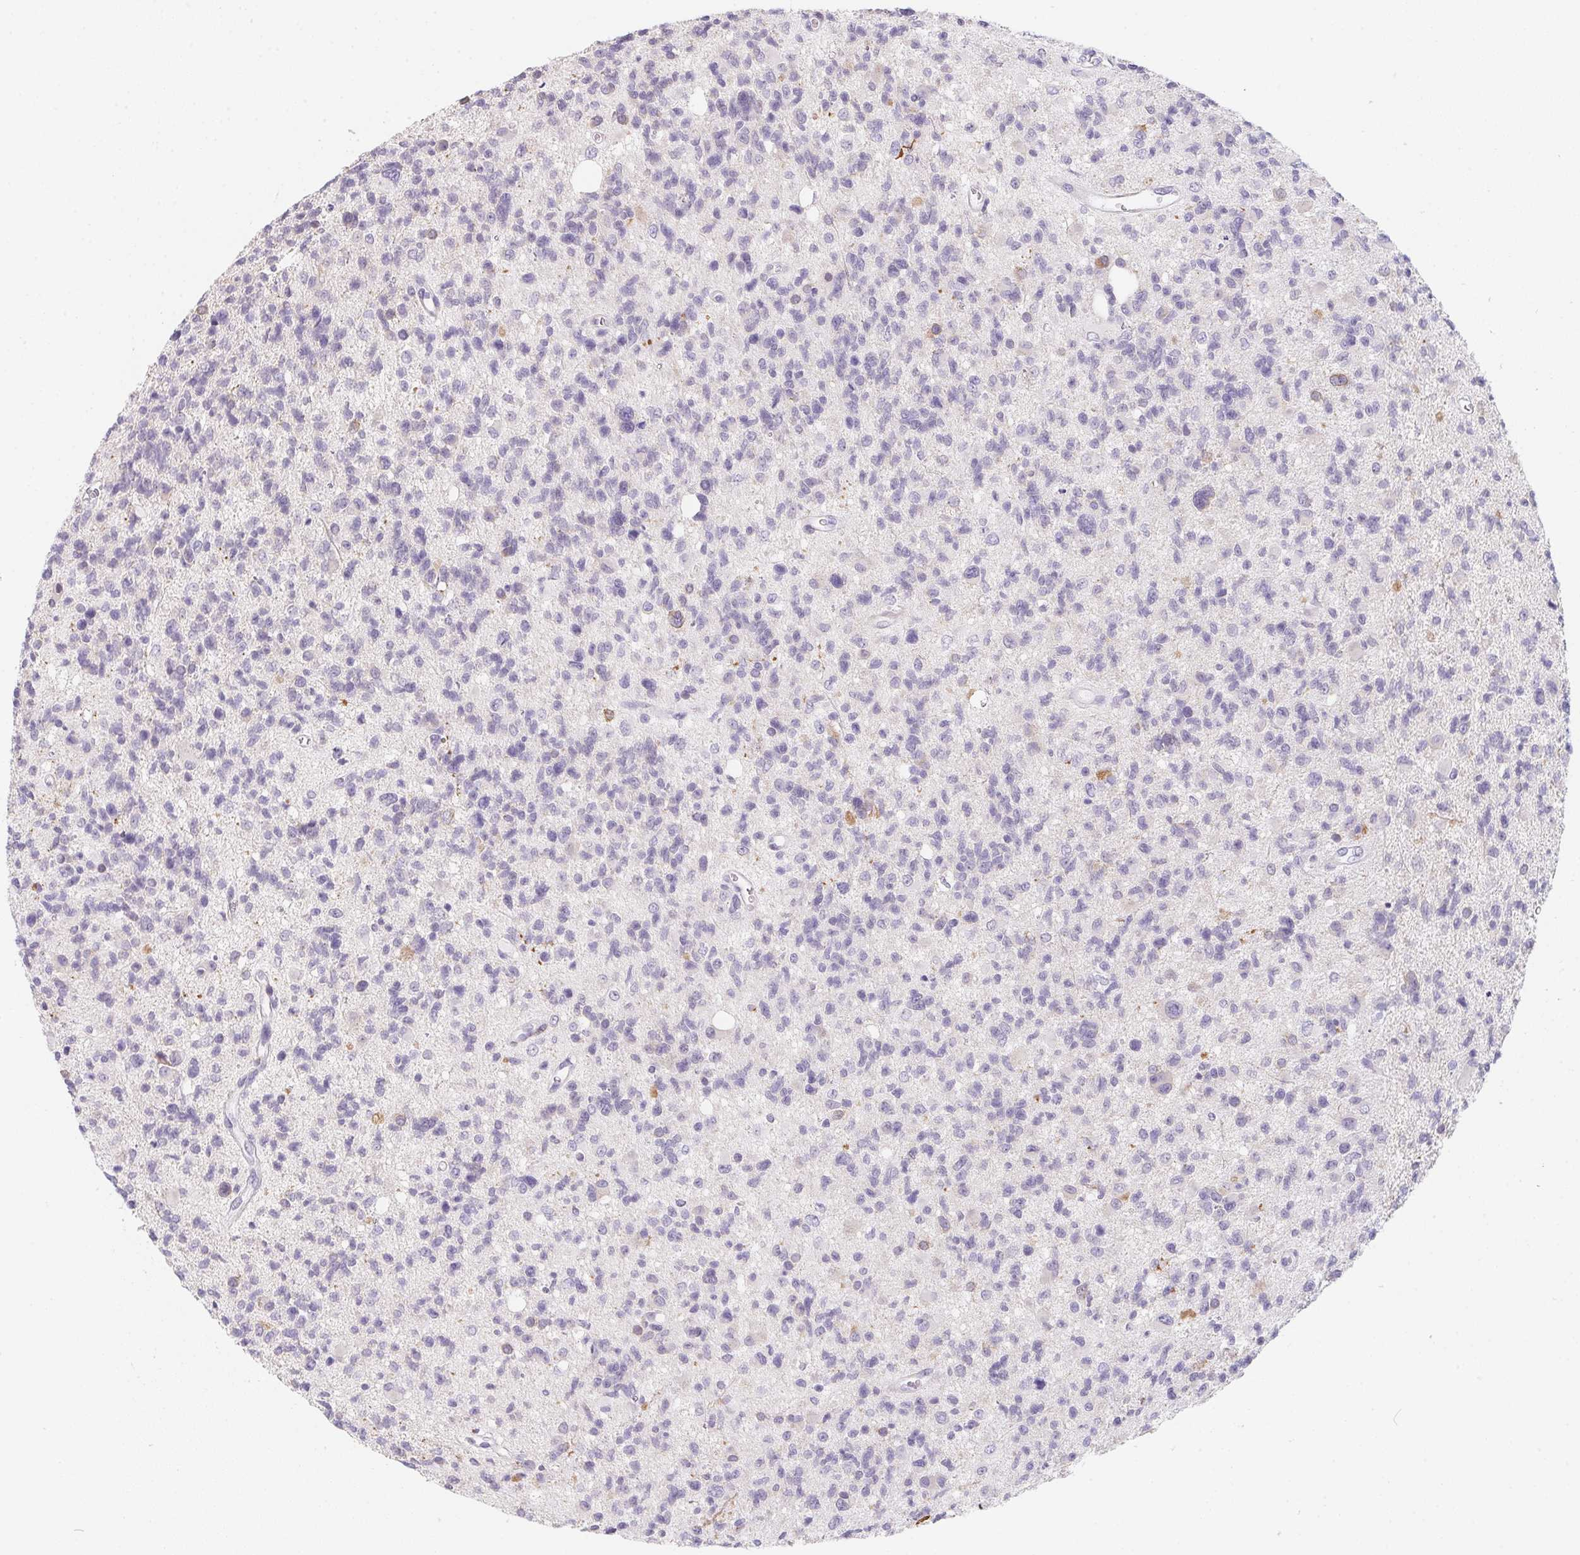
{"staining": {"intensity": "negative", "quantity": "none", "location": "none"}, "tissue": "glioma", "cell_type": "Tumor cells", "image_type": "cancer", "snomed": [{"axis": "morphology", "description": "Glioma, malignant, High grade"}, {"axis": "topography", "description": "Brain"}], "caption": "Immunohistochemistry (IHC) micrograph of neoplastic tissue: human glioma stained with DAB (3,3'-diaminobenzidine) exhibits no significant protein positivity in tumor cells. (DAB immunohistochemistry (IHC) with hematoxylin counter stain).", "gene": "MAP1A", "patient": {"sex": "male", "age": 29}}